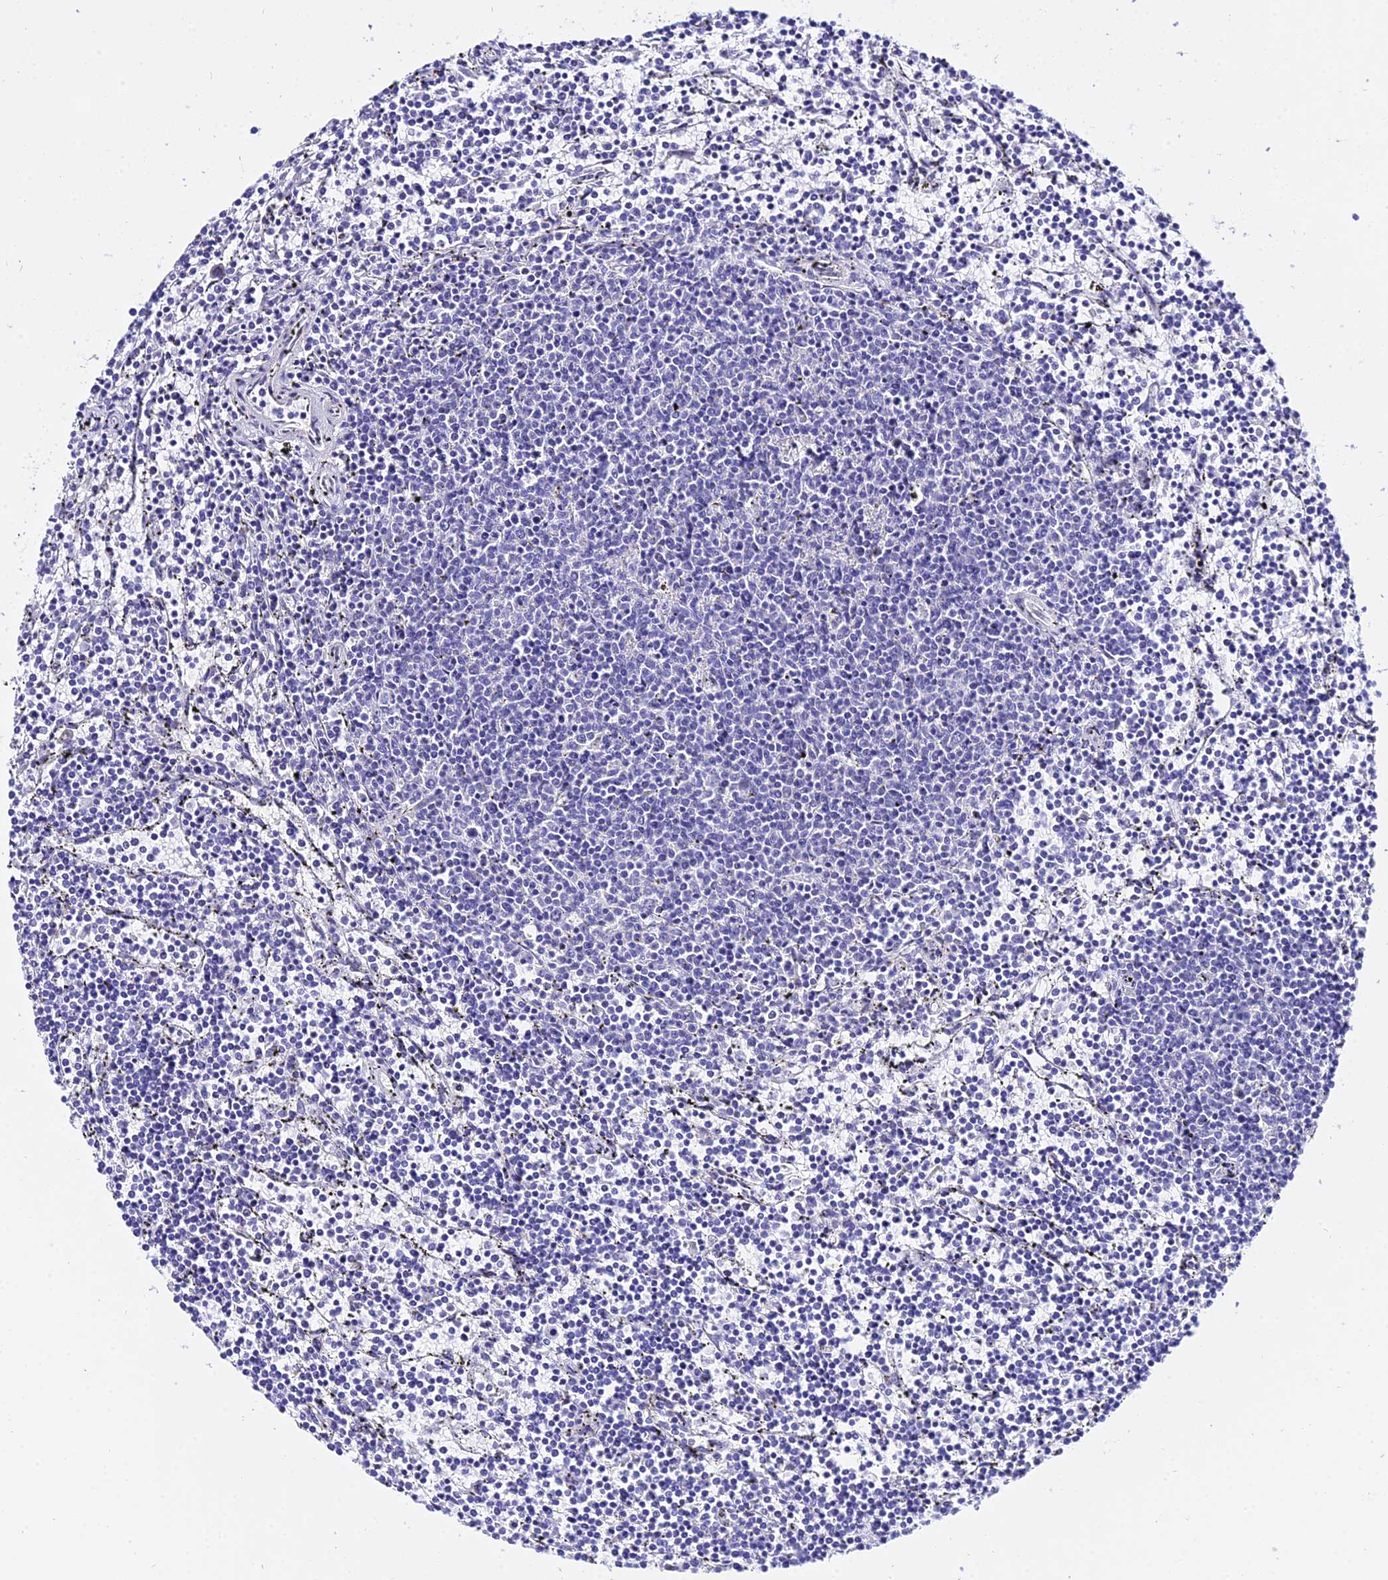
{"staining": {"intensity": "negative", "quantity": "none", "location": "none"}, "tissue": "lymphoma", "cell_type": "Tumor cells", "image_type": "cancer", "snomed": [{"axis": "morphology", "description": "Malignant lymphoma, non-Hodgkin's type, Low grade"}, {"axis": "topography", "description": "Spleen"}], "caption": "Human malignant lymphoma, non-Hodgkin's type (low-grade) stained for a protein using immunohistochemistry displays no positivity in tumor cells.", "gene": "POLR2I", "patient": {"sex": "female", "age": 50}}